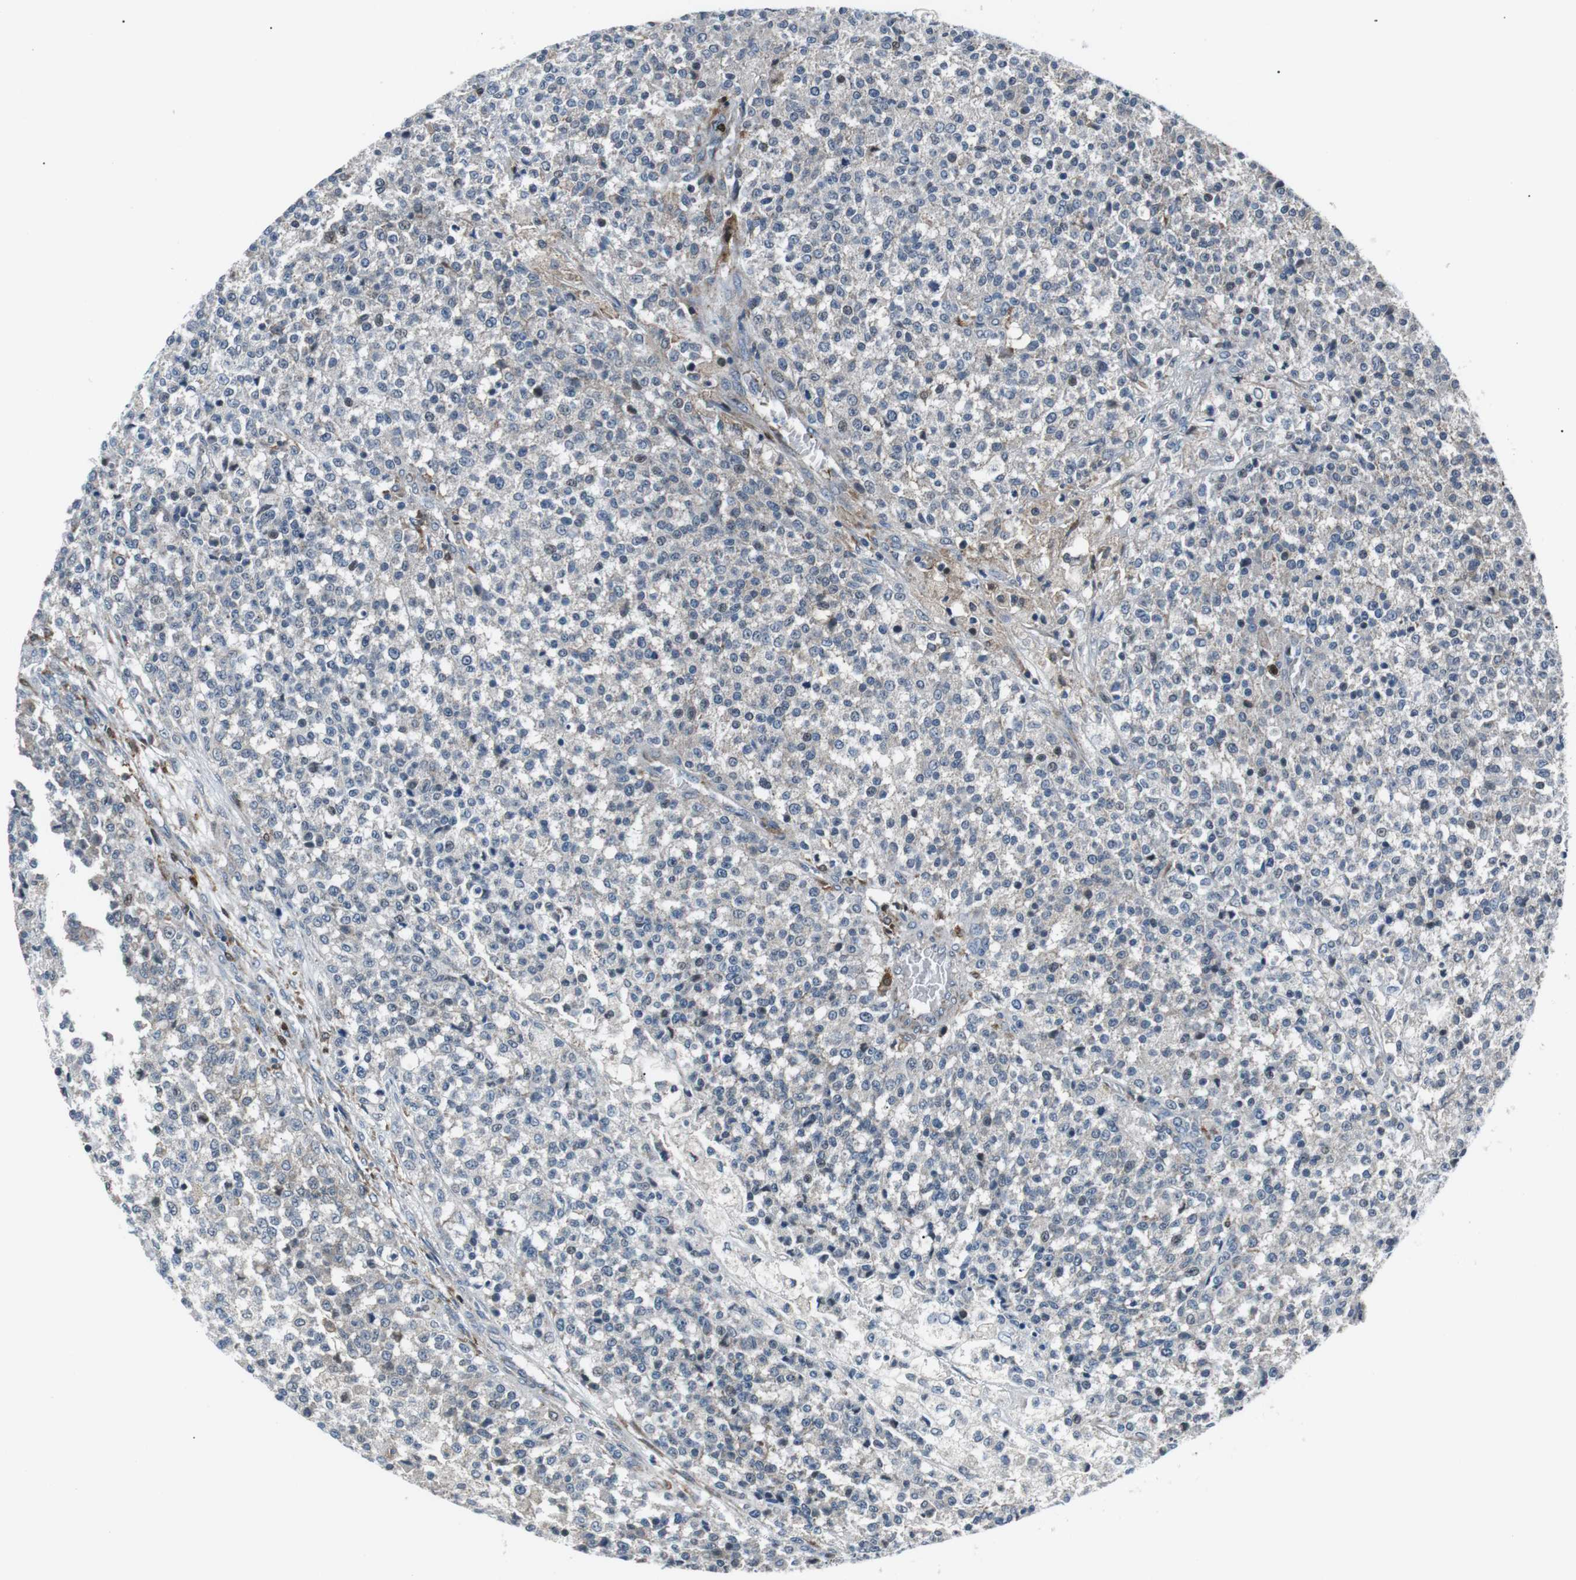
{"staining": {"intensity": "negative", "quantity": "none", "location": "none"}, "tissue": "testis cancer", "cell_type": "Tumor cells", "image_type": "cancer", "snomed": [{"axis": "morphology", "description": "Seminoma, NOS"}, {"axis": "topography", "description": "Testis"}], "caption": "IHC photomicrograph of human seminoma (testis) stained for a protein (brown), which displays no staining in tumor cells. The staining was performed using DAB (3,3'-diaminobenzidine) to visualize the protein expression in brown, while the nuclei were stained in blue with hematoxylin (Magnification: 20x).", "gene": "BLNK", "patient": {"sex": "male", "age": 59}}